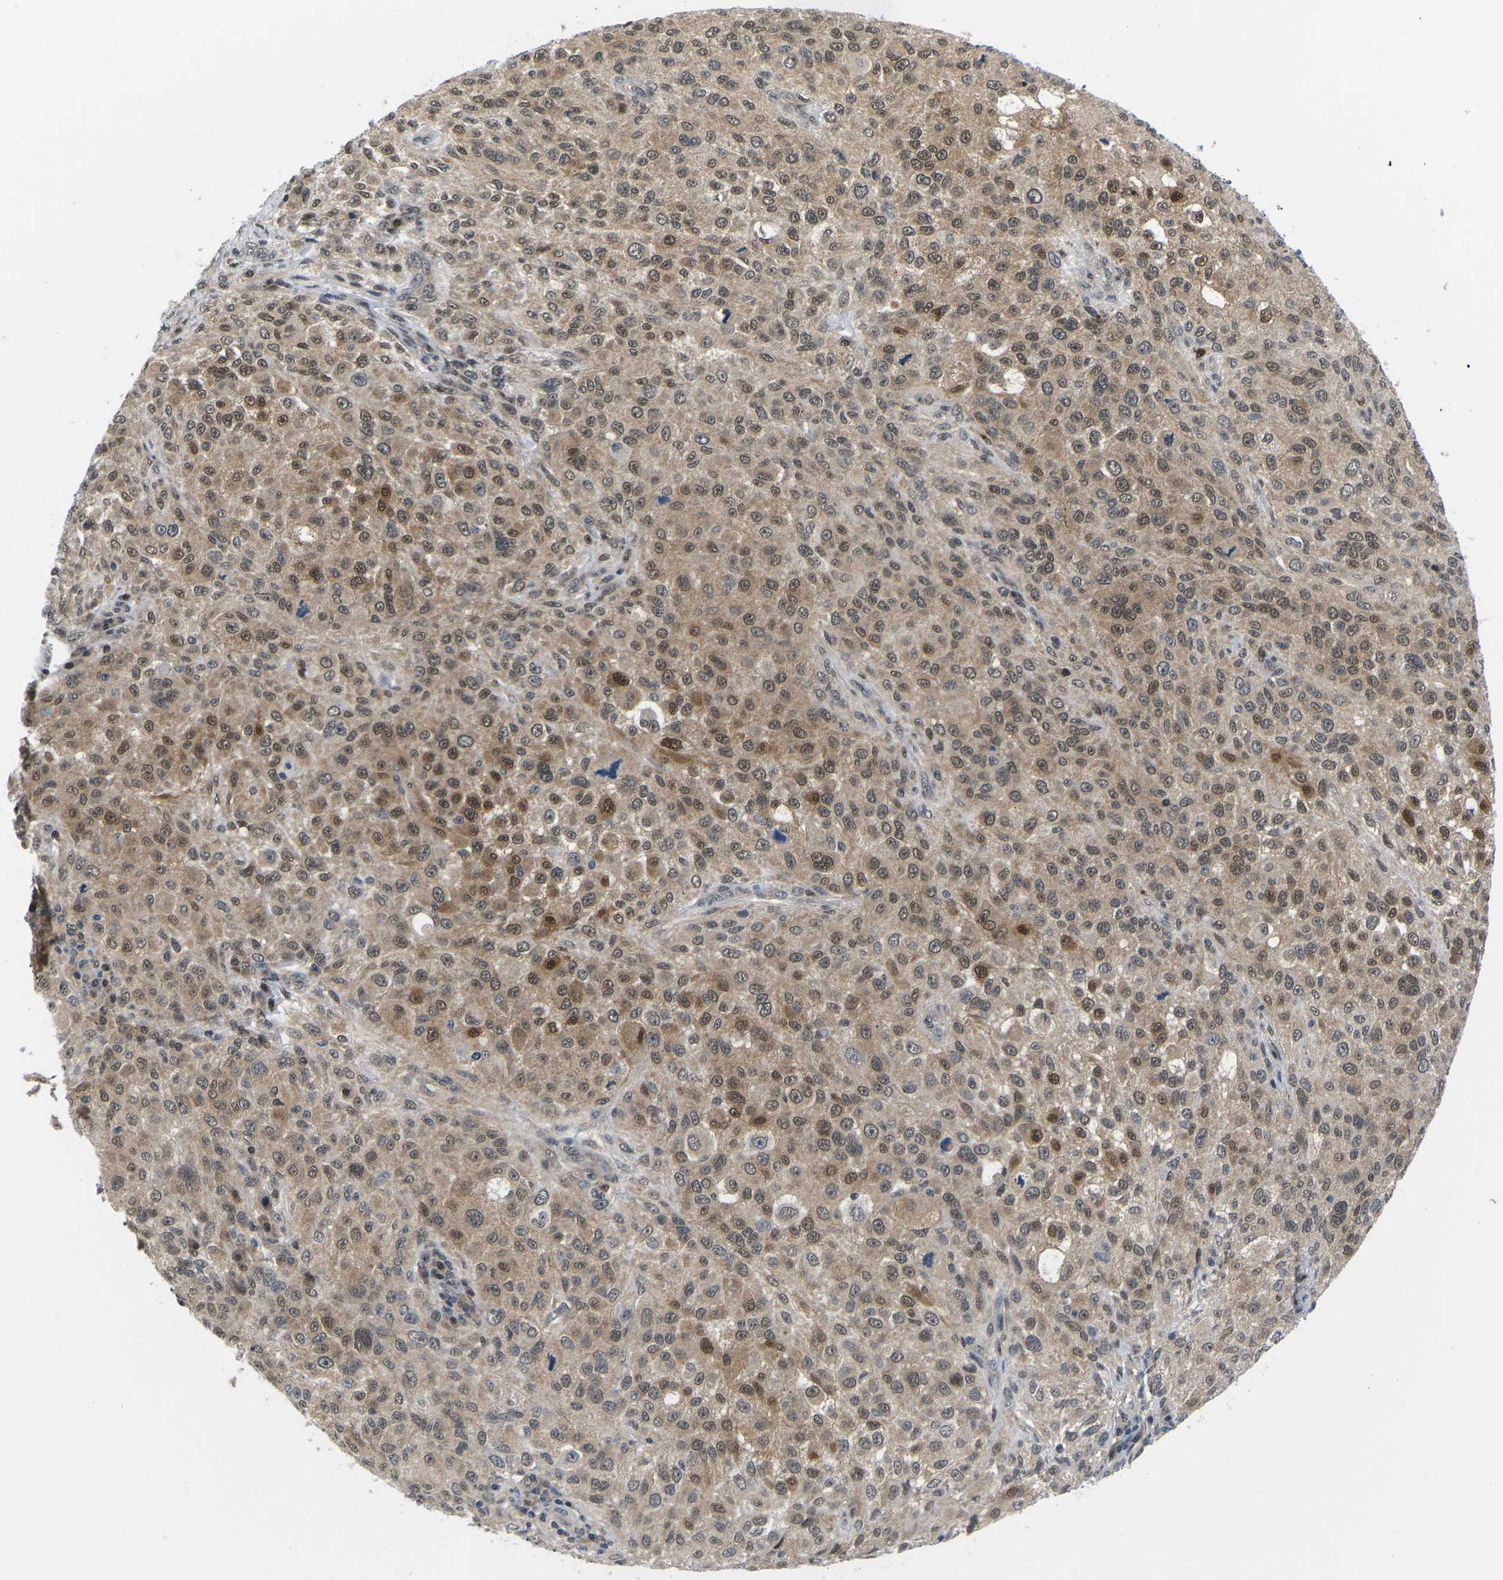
{"staining": {"intensity": "moderate", "quantity": ">75%", "location": "cytoplasmic/membranous,nuclear"}, "tissue": "melanoma", "cell_type": "Tumor cells", "image_type": "cancer", "snomed": [{"axis": "morphology", "description": "Necrosis, NOS"}, {"axis": "morphology", "description": "Malignant melanoma, NOS"}, {"axis": "topography", "description": "Skin"}], "caption": "Malignant melanoma stained with a brown dye demonstrates moderate cytoplasmic/membranous and nuclear positive staining in approximately >75% of tumor cells.", "gene": "UBA7", "patient": {"sex": "female", "age": 87}}